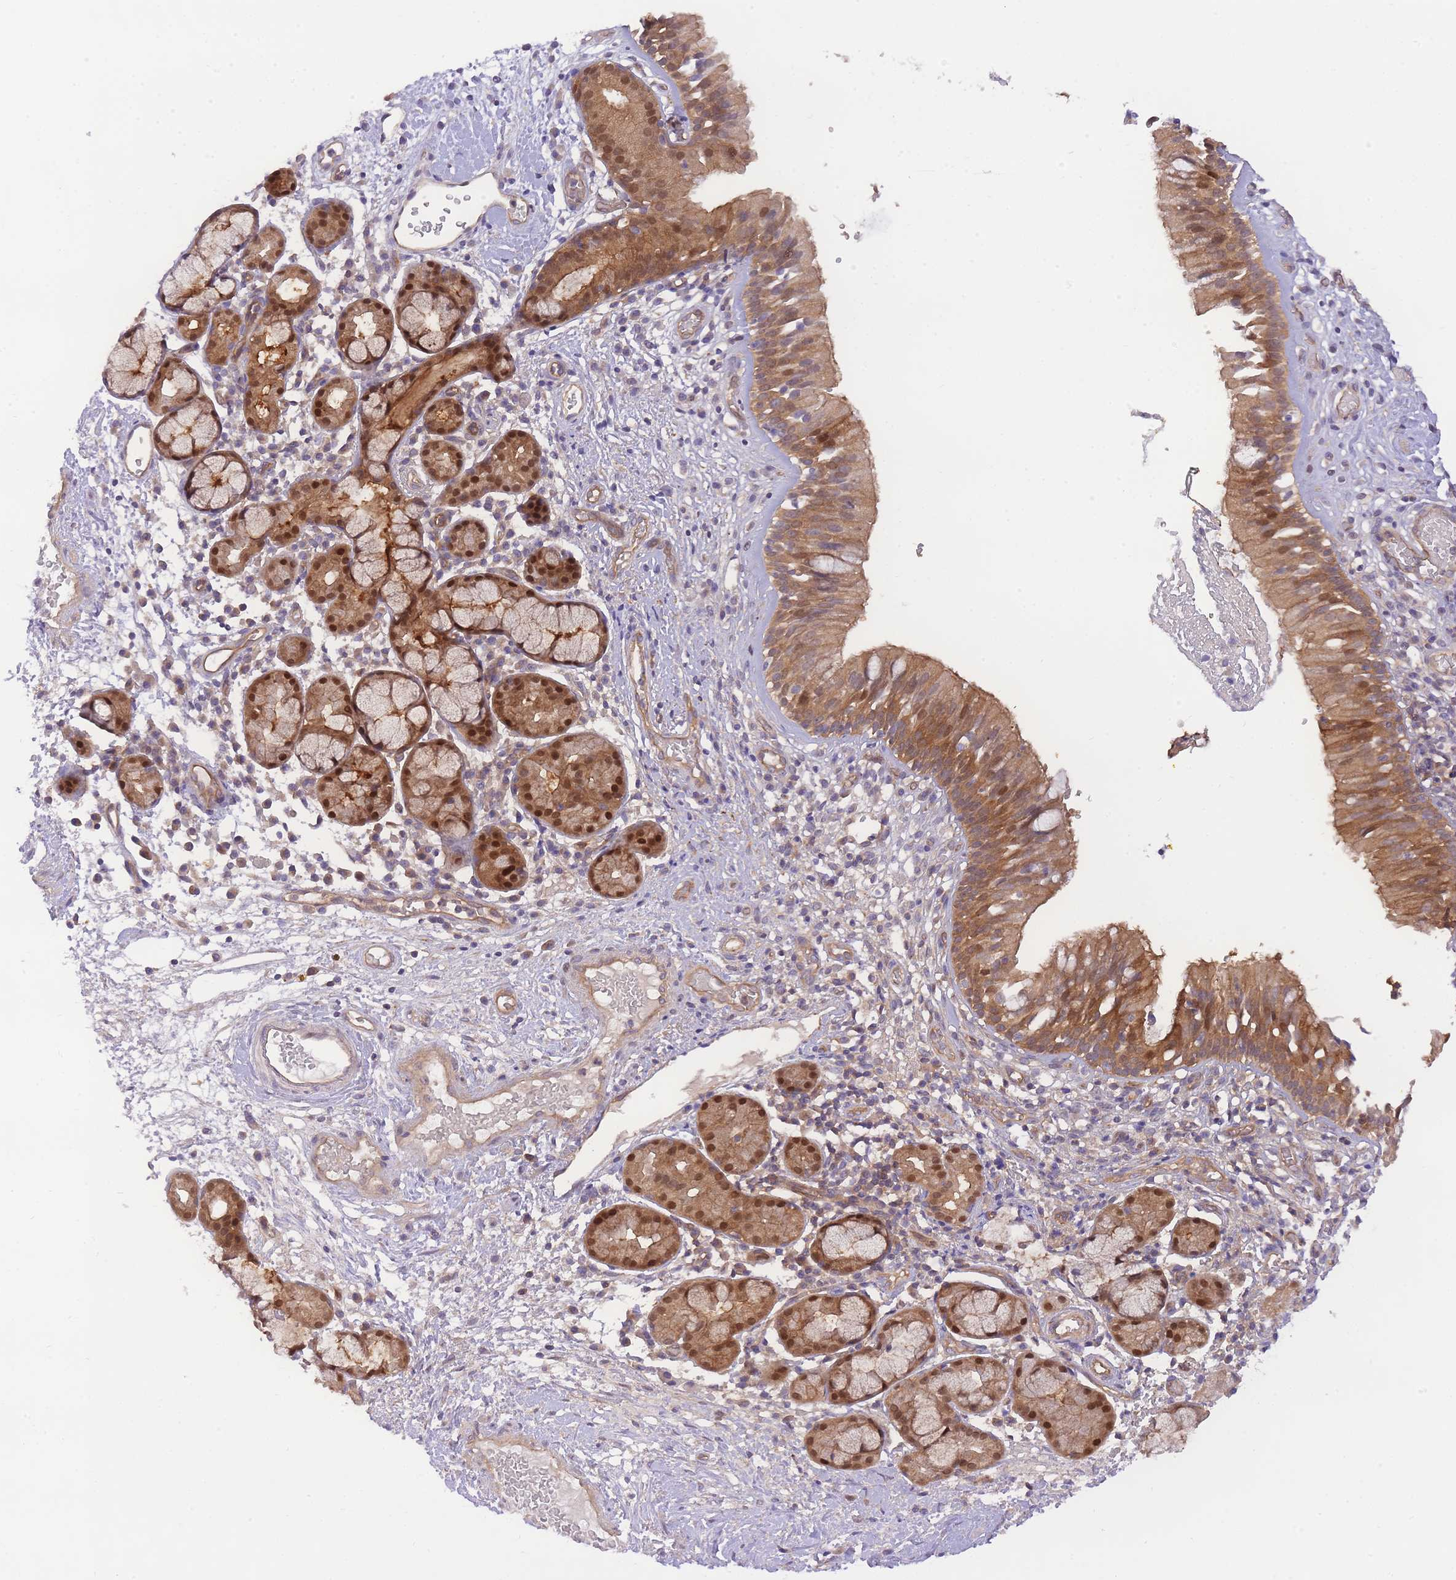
{"staining": {"intensity": "moderate", "quantity": ">75%", "location": "cytoplasmic/membranous"}, "tissue": "nasopharynx", "cell_type": "Respiratory epithelial cells", "image_type": "normal", "snomed": [{"axis": "morphology", "description": "Normal tissue, NOS"}, {"axis": "topography", "description": "Nasopharynx"}], "caption": "Approximately >75% of respiratory epithelial cells in benign nasopharynx show moderate cytoplasmic/membranous protein positivity as visualized by brown immunohistochemical staining.", "gene": "PREP", "patient": {"sex": "male", "age": 65}}